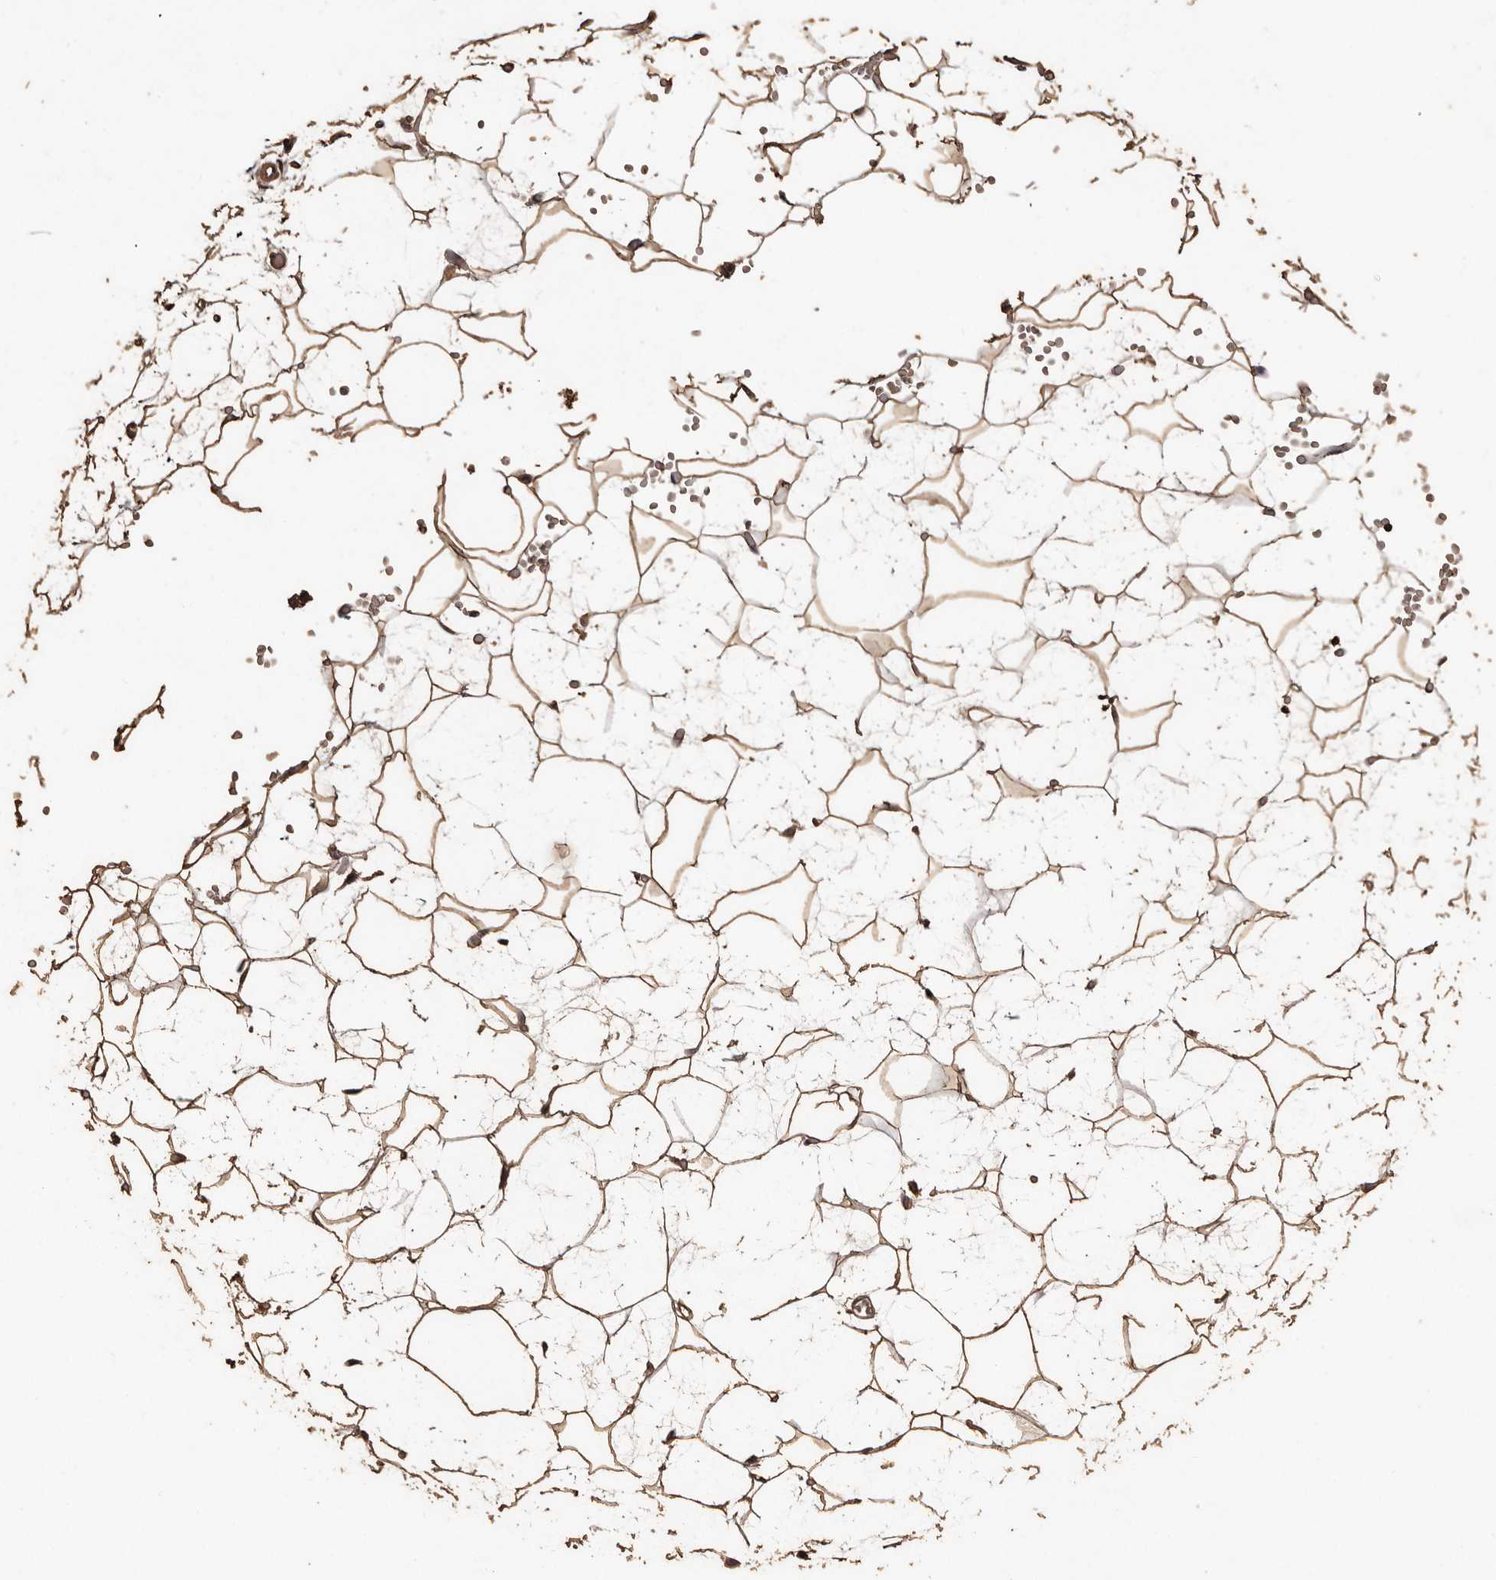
{"staining": {"intensity": "strong", "quantity": ">75%", "location": "cytoplasmic/membranous"}, "tissue": "adipose tissue", "cell_type": "Adipocytes", "image_type": "normal", "snomed": [{"axis": "morphology", "description": "Normal tissue, NOS"}, {"axis": "topography", "description": "Breast"}], "caption": "Normal adipose tissue reveals strong cytoplasmic/membranous expression in approximately >75% of adipocytes, visualized by immunohistochemistry.", "gene": "PKDCC", "patient": {"sex": "female", "age": 23}}